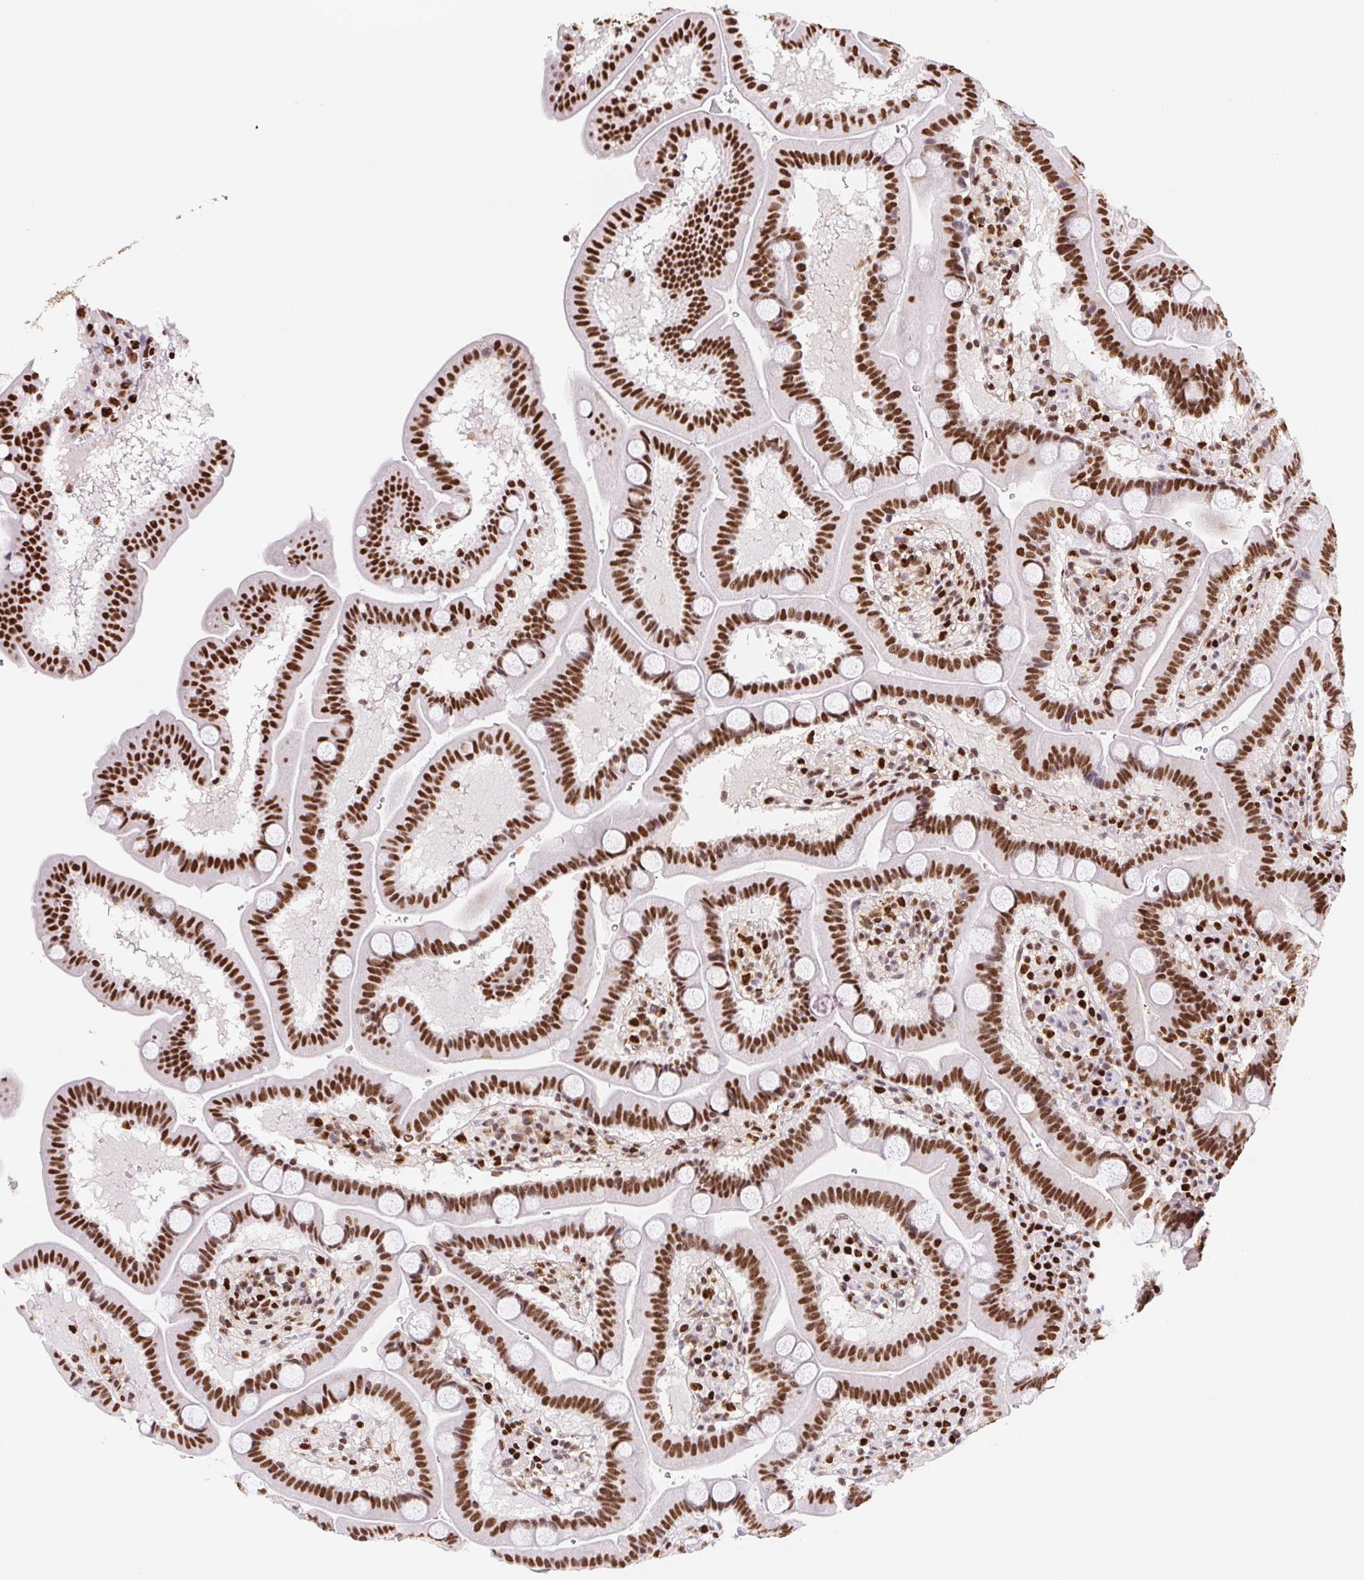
{"staining": {"intensity": "strong", "quantity": ">75%", "location": "nuclear"}, "tissue": "duodenum", "cell_type": "Glandular cells", "image_type": "normal", "snomed": [{"axis": "morphology", "description": "Normal tissue, NOS"}, {"axis": "topography", "description": "Pancreas"}, {"axis": "topography", "description": "Duodenum"}], "caption": "Protein positivity by immunohistochemistry demonstrates strong nuclear positivity in about >75% of glandular cells in normal duodenum.", "gene": "SETSIP", "patient": {"sex": "male", "age": 59}}